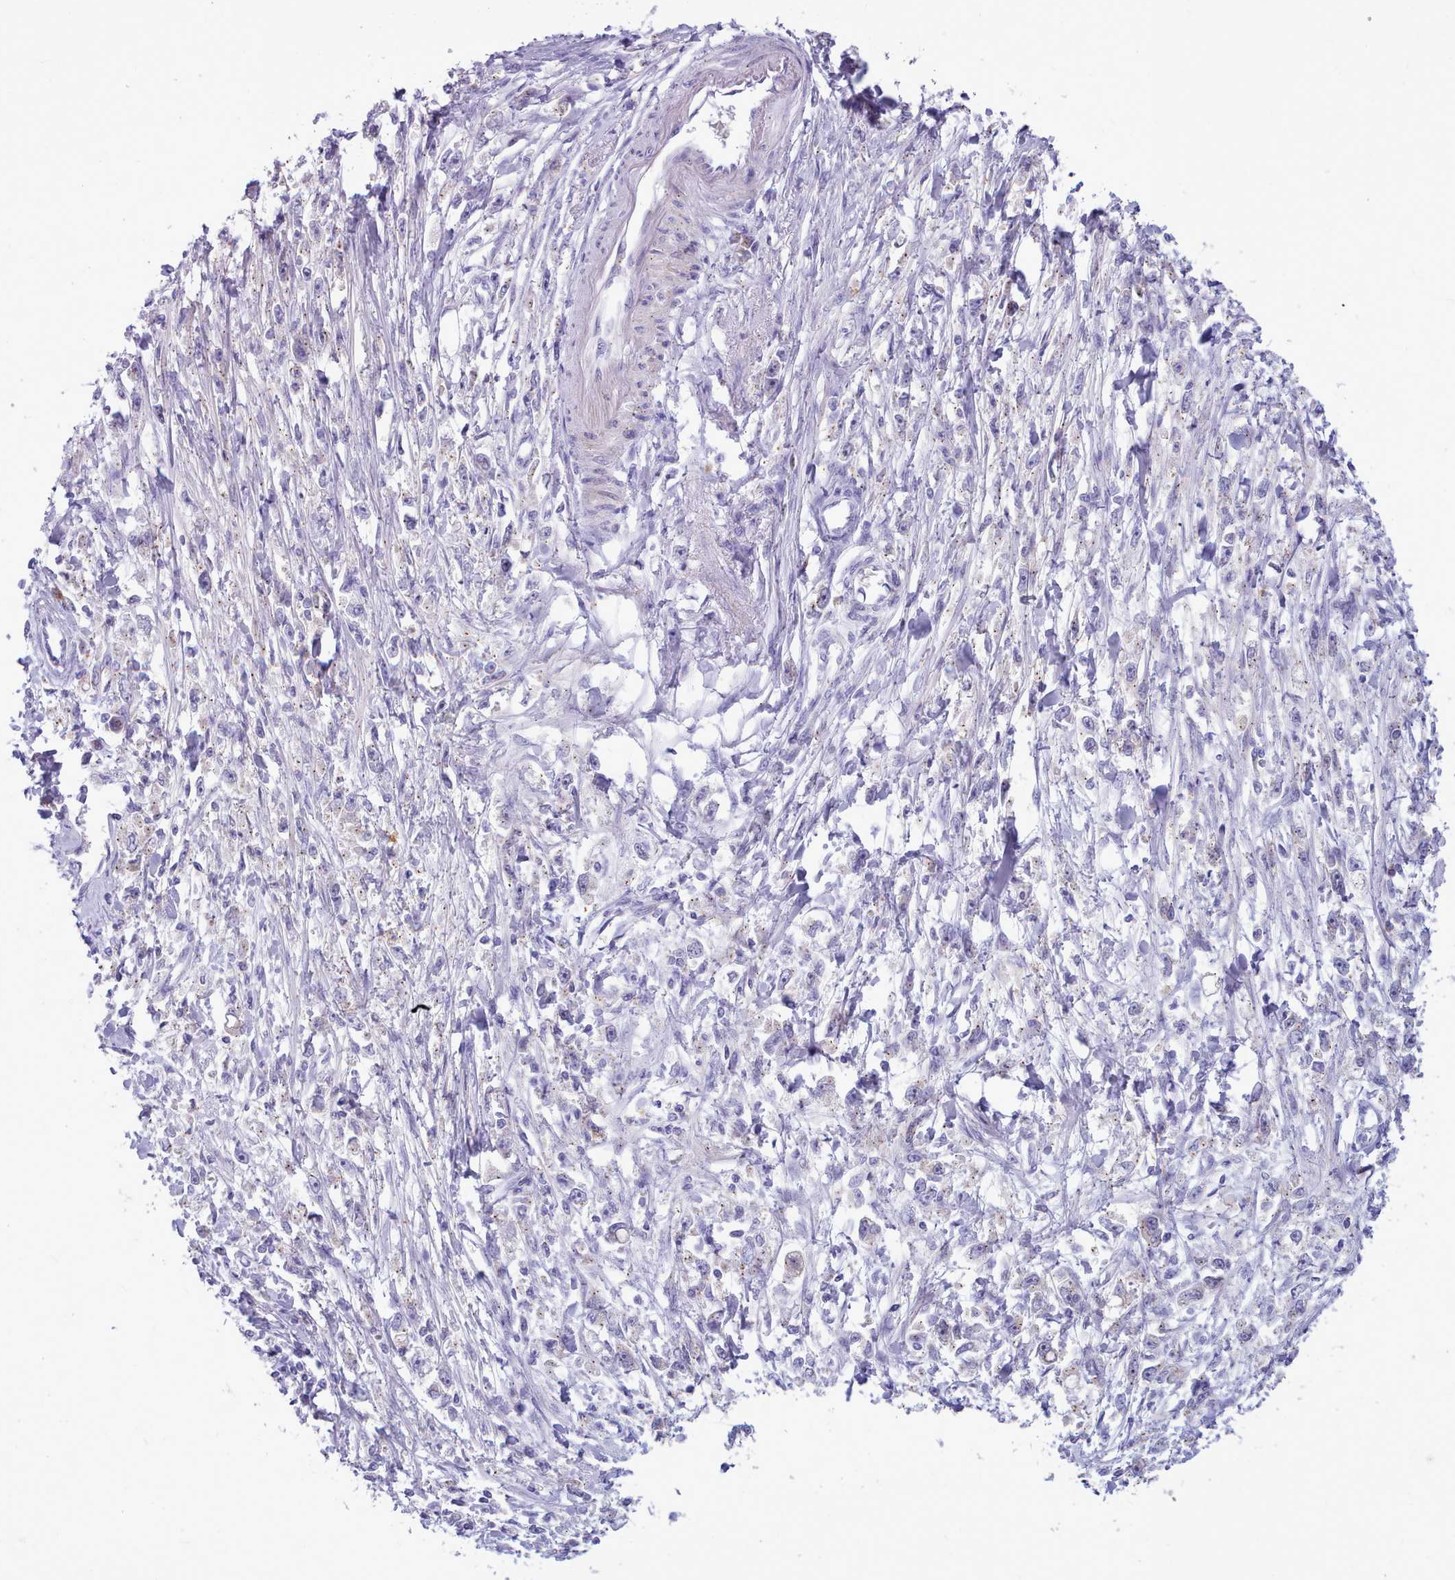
{"staining": {"intensity": "negative", "quantity": "none", "location": "none"}, "tissue": "stomach cancer", "cell_type": "Tumor cells", "image_type": "cancer", "snomed": [{"axis": "morphology", "description": "Adenocarcinoma, NOS"}, {"axis": "topography", "description": "Stomach"}], "caption": "The IHC micrograph has no significant expression in tumor cells of stomach cancer (adenocarcinoma) tissue. (Brightfield microscopy of DAB (3,3'-diaminobenzidine) immunohistochemistry (IHC) at high magnification).", "gene": "NKX1-2", "patient": {"sex": "female", "age": 59}}